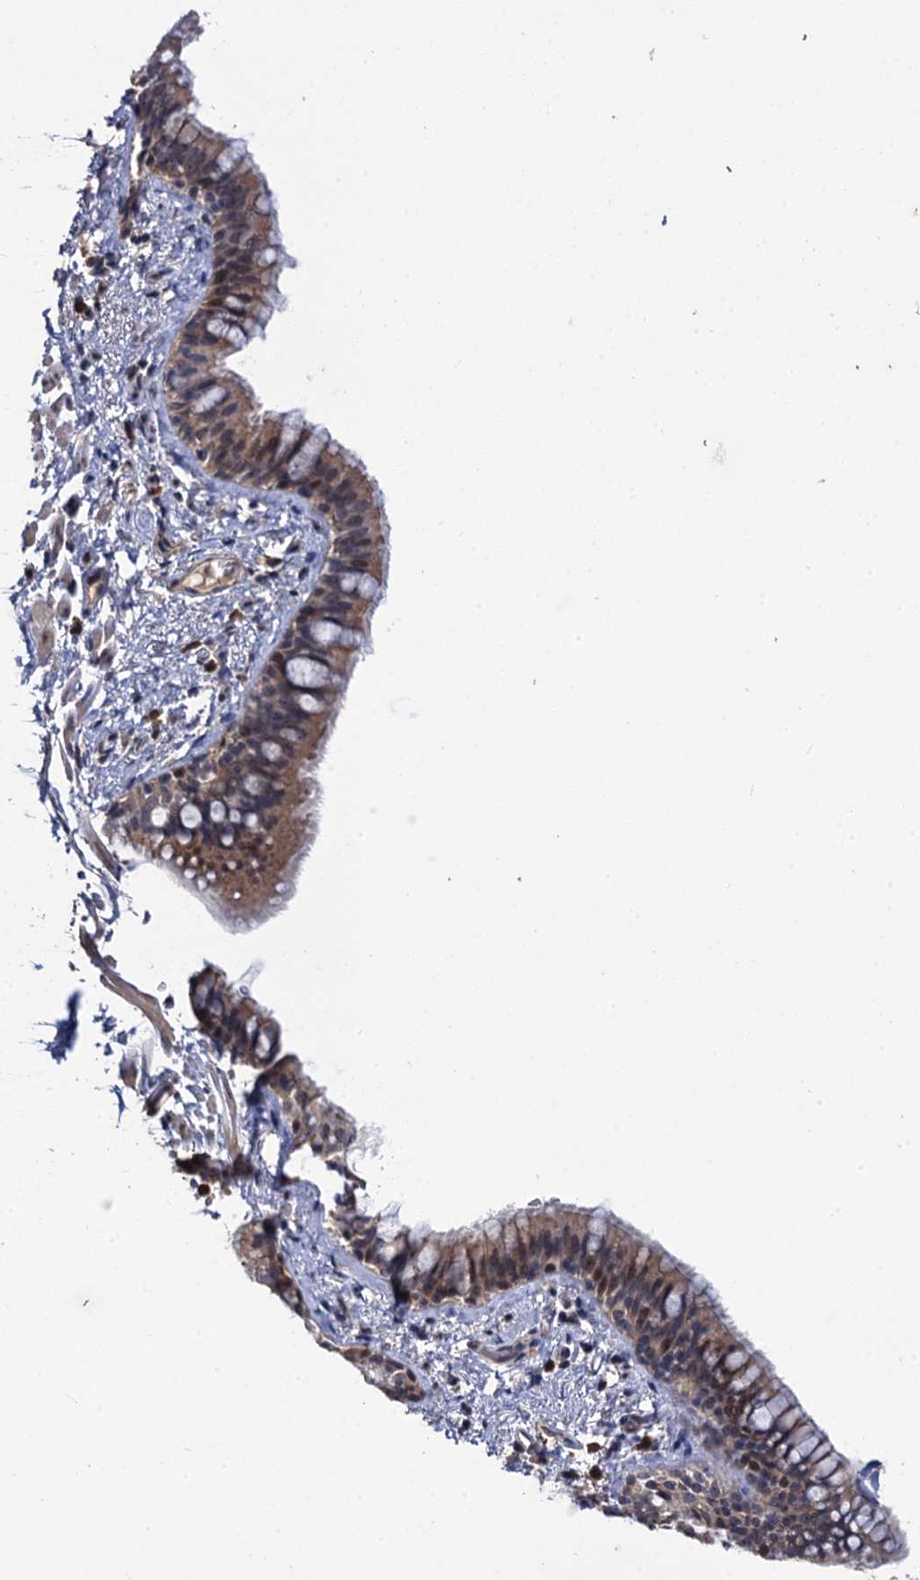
{"staining": {"intensity": "moderate", "quantity": "25%-75%", "location": "cytoplasmic/membranous"}, "tissue": "bronchus", "cell_type": "Respiratory epithelial cells", "image_type": "normal", "snomed": [{"axis": "morphology", "description": "Normal tissue, NOS"}, {"axis": "topography", "description": "Cartilage tissue"}, {"axis": "topography", "description": "Bronchus"}], "caption": "Brown immunohistochemical staining in benign human bronchus exhibits moderate cytoplasmic/membranous expression in approximately 25%-75% of respiratory epithelial cells. (Stains: DAB (3,3'-diaminobenzidine) in brown, nuclei in blue, Microscopy: brightfield microscopy at high magnification).", "gene": "LRRC63", "patient": {"sex": "female", "age": 36}}